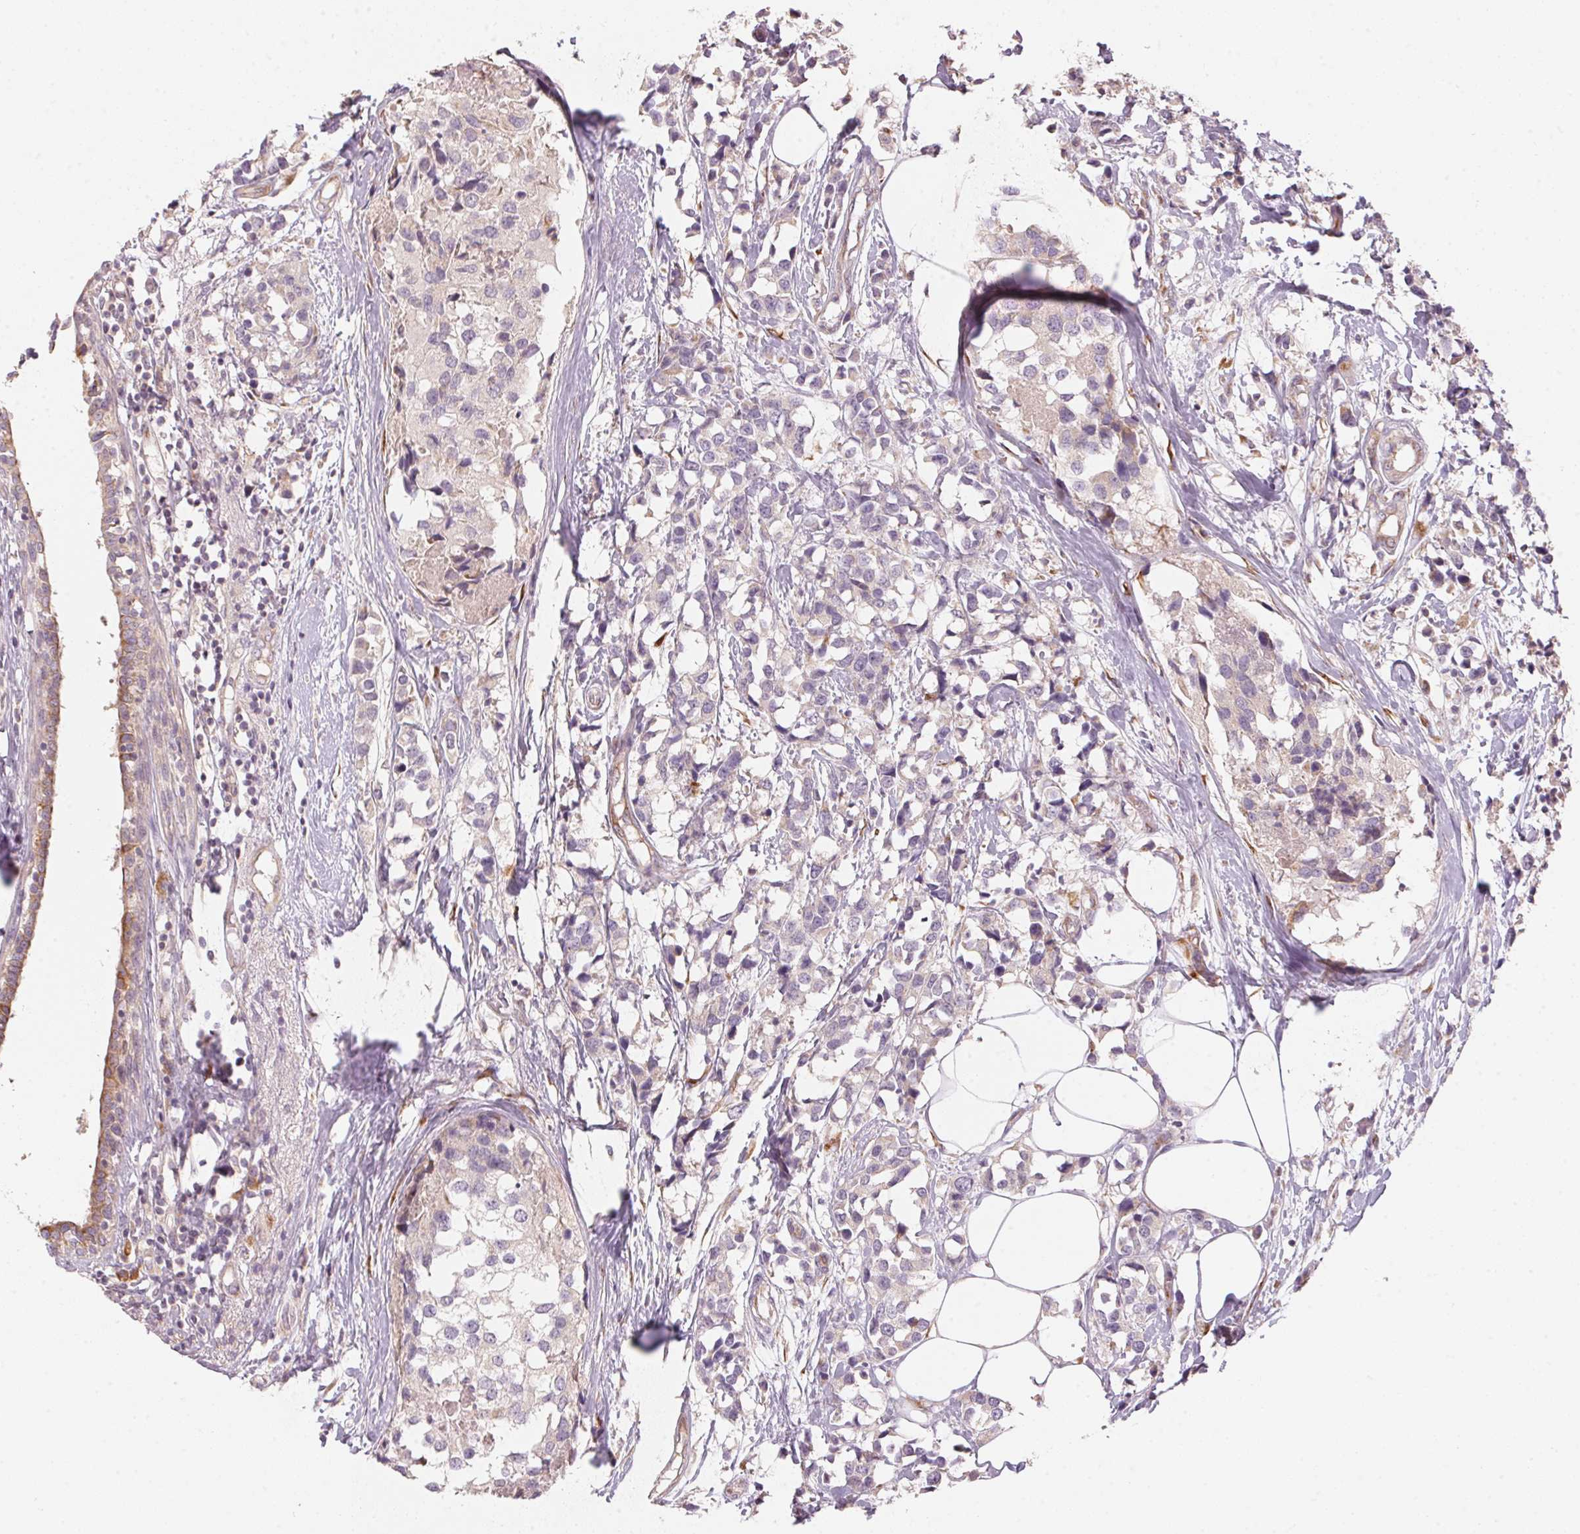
{"staining": {"intensity": "negative", "quantity": "none", "location": "none"}, "tissue": "breast cancer", "cell_type": "Tumor cells", "image_type": "cancer", "snomed": [{"axis": "morphology", "description": "Lobular carcinoma"}, {"axis": "topography", "description": "Breast"}], "caption": "Immunohistochemistry image of human breast lobular carcinoma stained for a protein (brown), which displays no expression in tumor cells.", "gene": "BLOC1S2", "patient": {"sex": "female", "age": 59}}